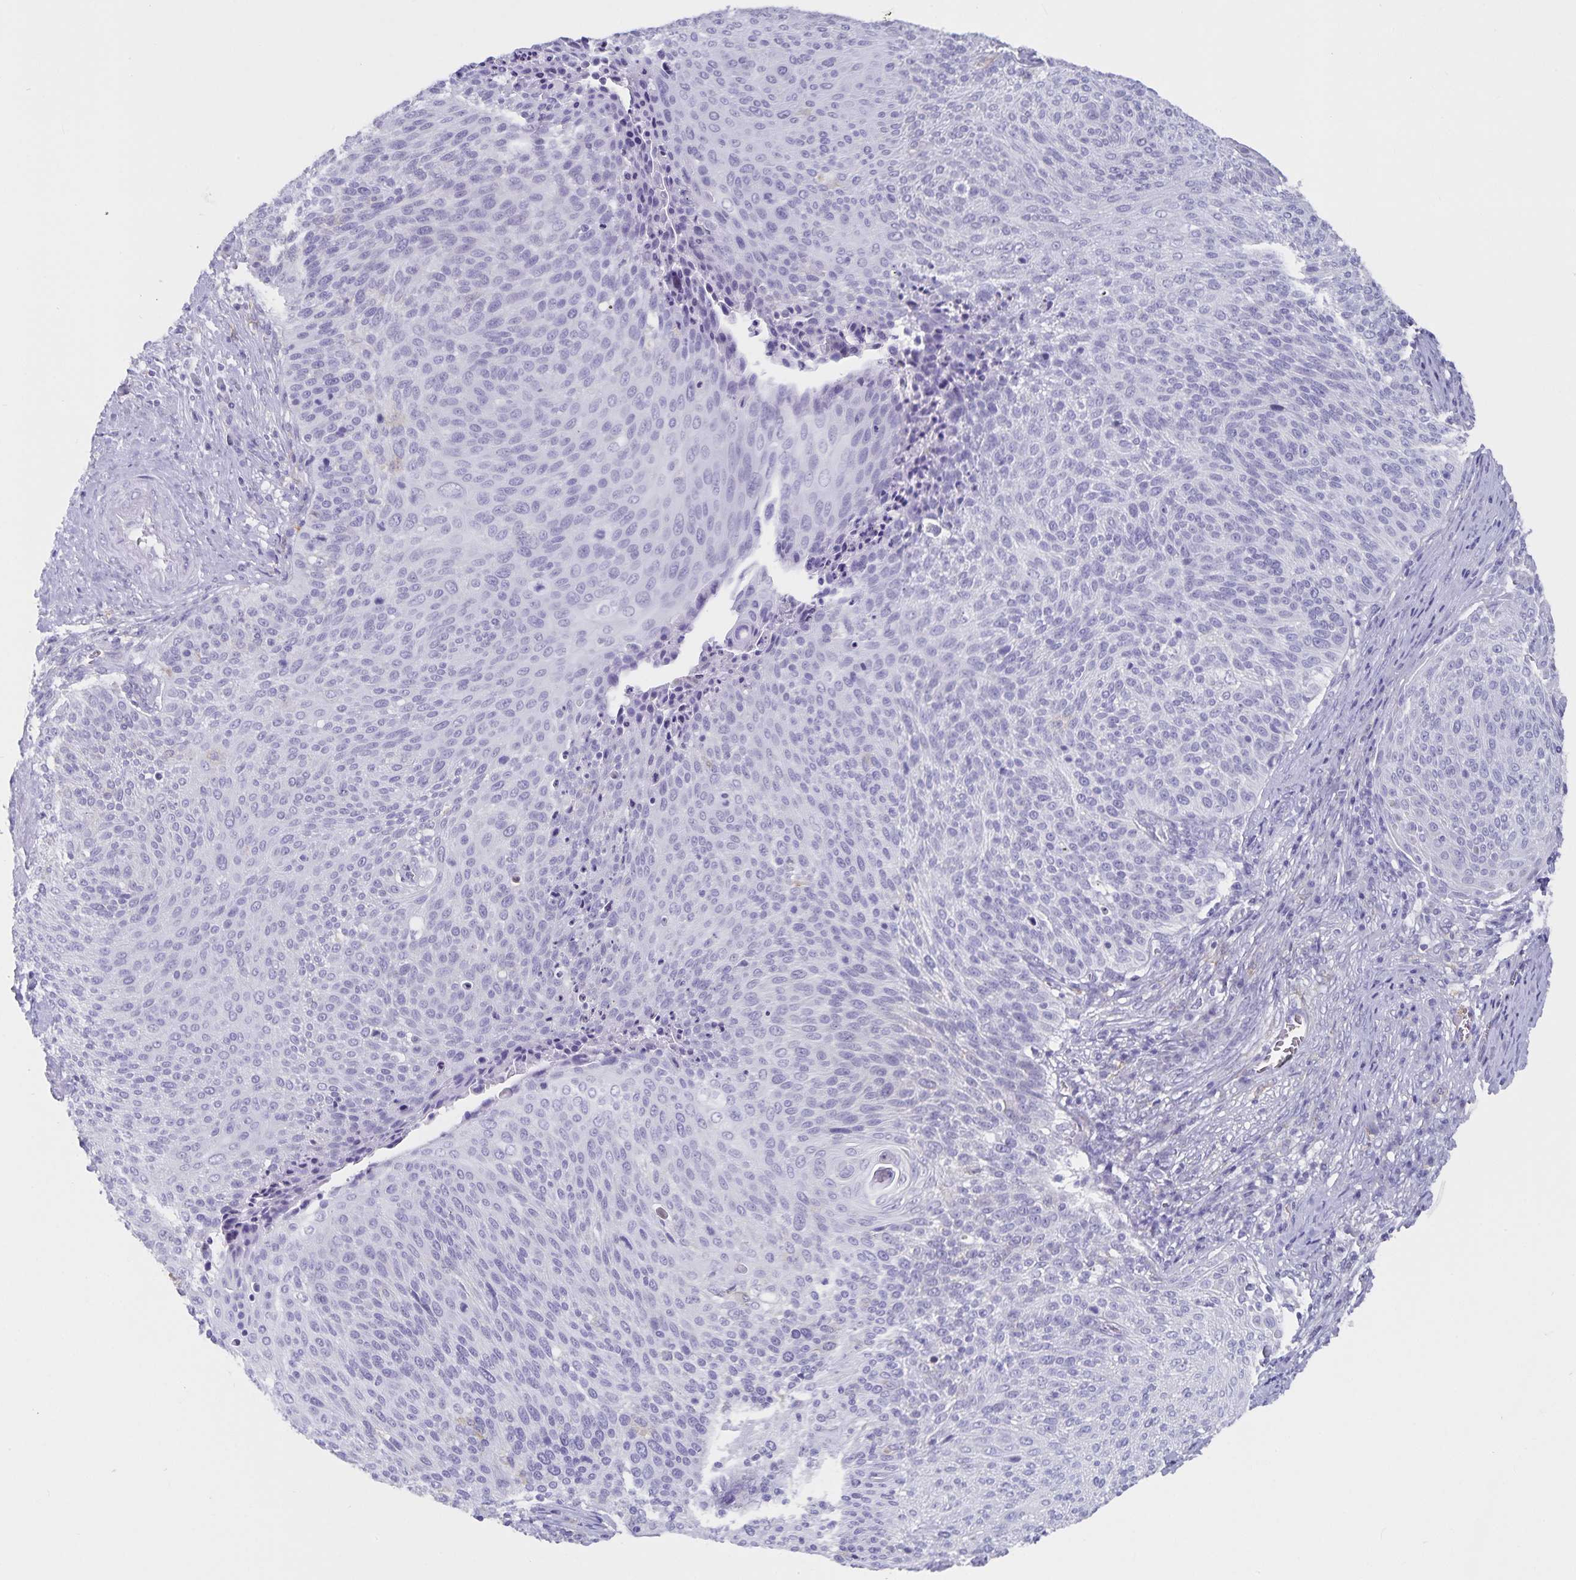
{"staining": {"intensity": "negative", "quantity": "none", "location": "none"}, "tissue": "cervical cancer", "cell_type": "Tumor cells", "image_type": "cancer", "snomed": [{"axis": "morphology", "description": "Squamous cell carcinoma, NOS"}, {"axis": "topography", "description": "Cervix"}], "caption": "IHC image of neoplastic tissue: human cervical squamous cell carcinoma stained with DAB demonstrates no significant protein positivity in tumor cells.", "gene": "PLAC1", "patient": {"sex": "female", "age": 31}}